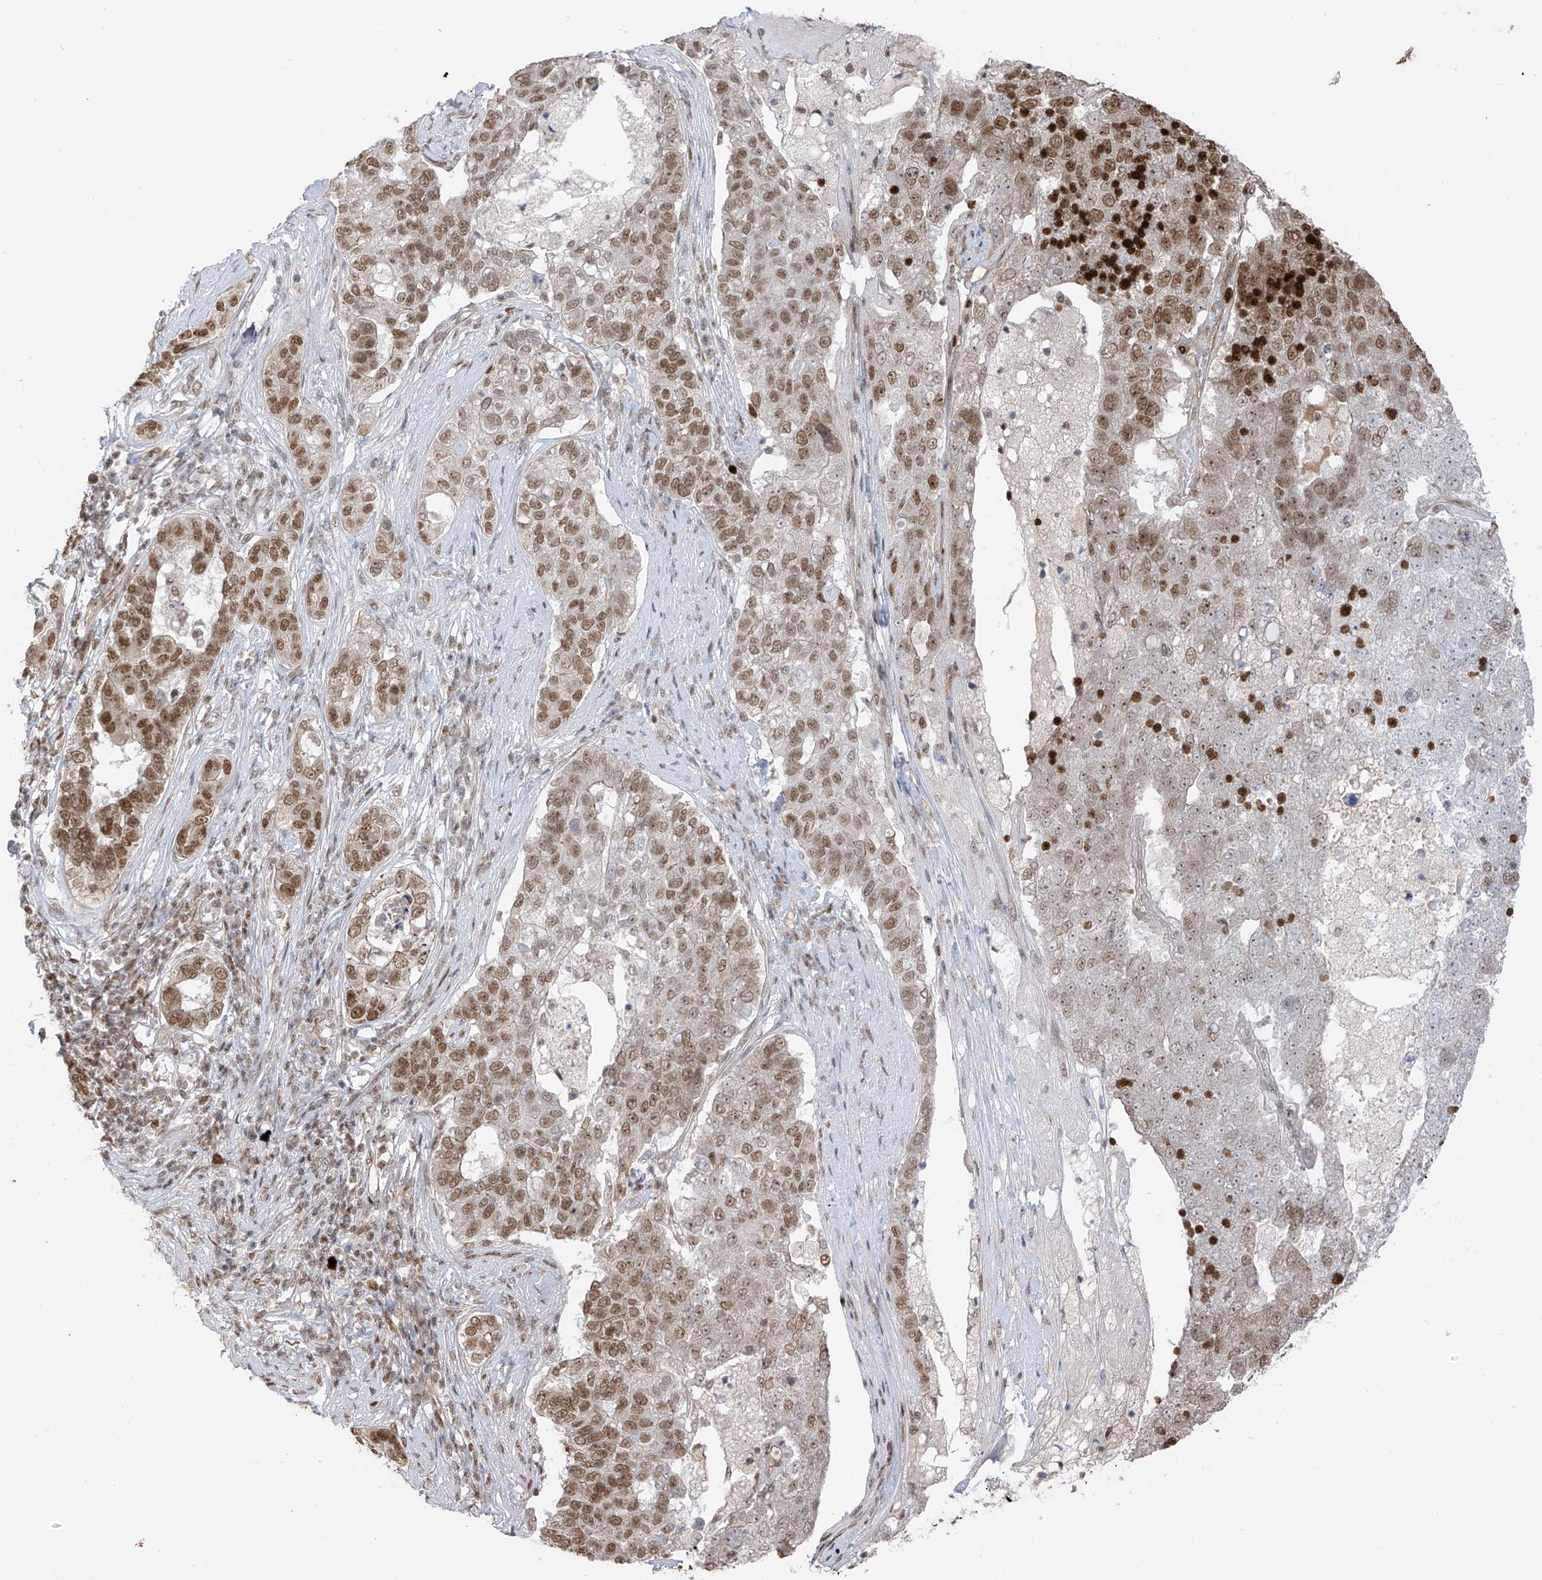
{"staining": {"intensity": "moderate", "quantity": ">75%", "location": "nuclear"}, "tissue": "pancreatic cancer", "cell_type": "Tumor cells", "image_type": "cancer", "snomed": [{"axis": "morphology", "description": "Adenocarcinoma, NOS"}, {"axis": "topography", "description": "Pancreas"}], "caption": "This is an image of immunohistochemistry staining of adenocarcinoma (pancreatic), which shows moderate positivity in the nuclear of tumor cells.", "gene": "ARHGEF3", "patient": {"sex": "female", "age": 61}}